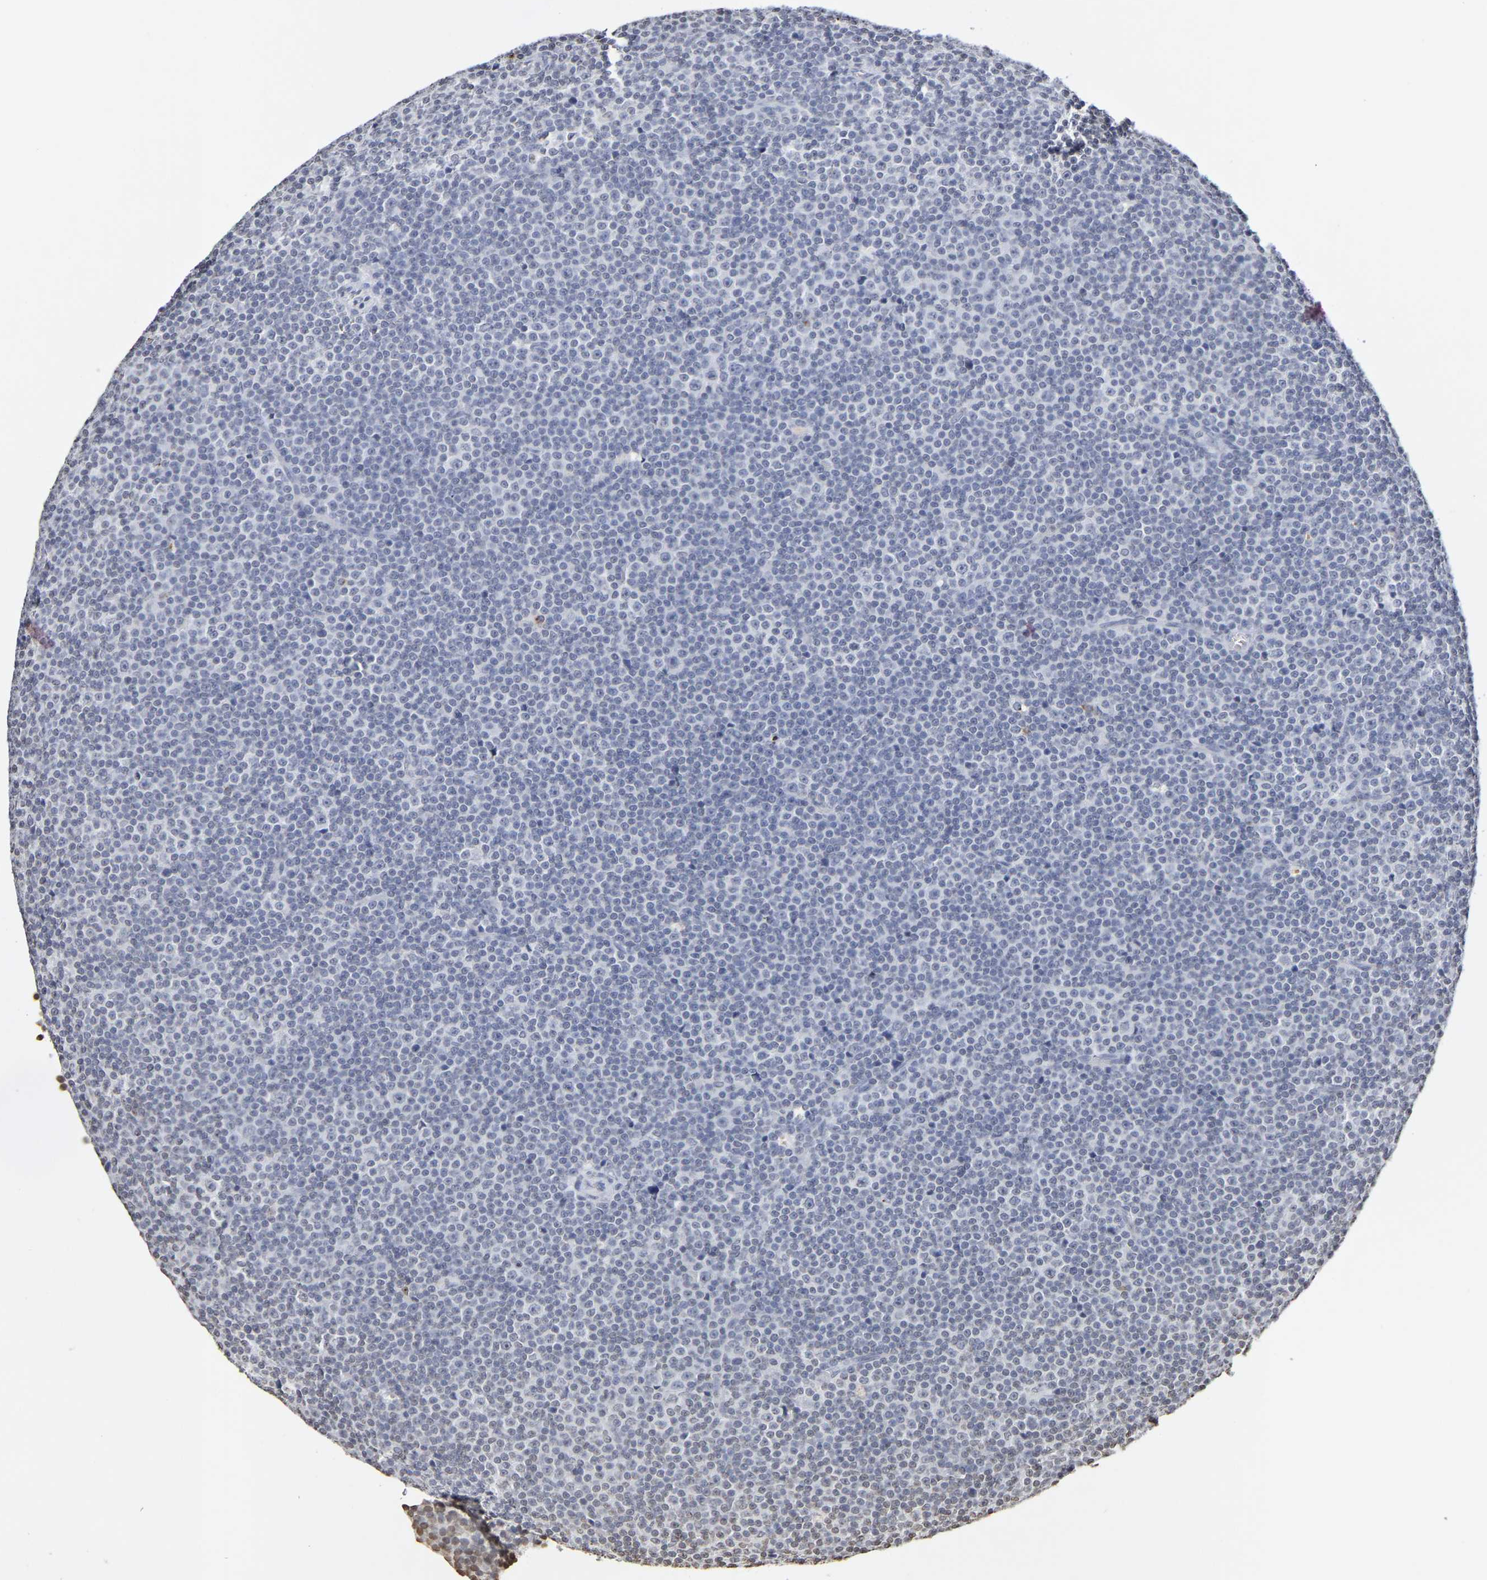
{"staining": {"intensity": "negative", "quantity": "none", "location": "none"}, "tissue": "lymphoma", "cell_type": "Tumor cells", "image_type": "cancer", "snomed": [{"axis": "morphology", "description": "Malignant lymphoma, non-Hodgkin's type, Low grade"}, {"axis": "topography", "description": "Lymph node"}], "caption": "Protein analysis of malignant lymphoma, non-Hodgkin's type (low-grade) demonstrates no significant staining in tumor cells. (IHC, brightfield microscopy, high magnification).", "gene": "ATF4", "patient": {"sex": "female", "age": 67}}